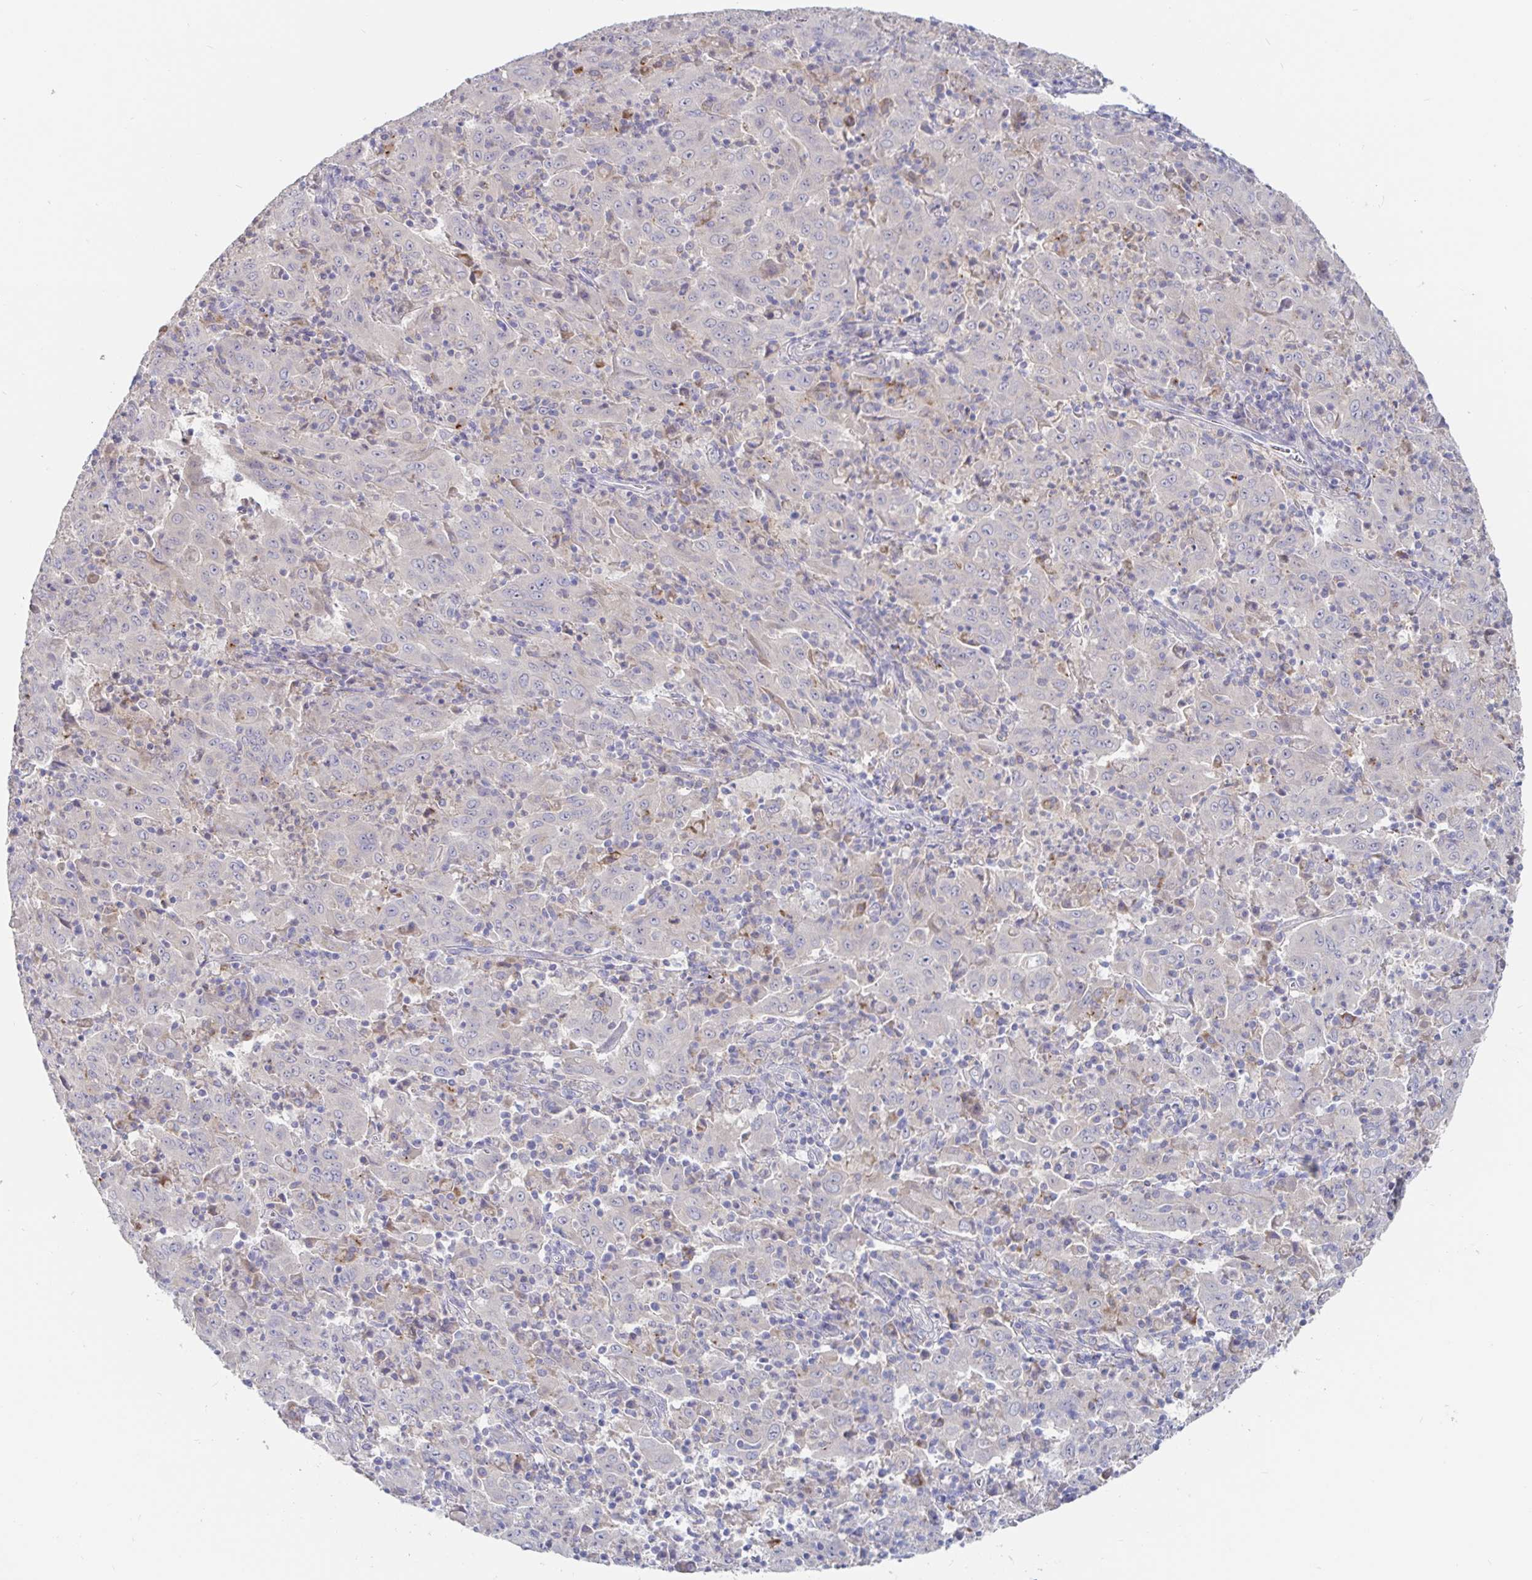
{"staining": {"intensity": "negative", "quantity": "none", "location": "none"}, "tissue": "pancreatic cancer", "cell_type": "Tumor cells", "image_type": "cancer", "snomed": [{"axis": "morphology", "description": "Adenocarcinoma, NOS"}, {"axis": "topography", "description": "Pancreas"}], "caption": "Pancreatic adenocarcinoma was stained to show a protein in brown. There is no significant staining in tumor cells.", "gene": "SPPL3", "patient": {"sex": "male", "age": 63}}